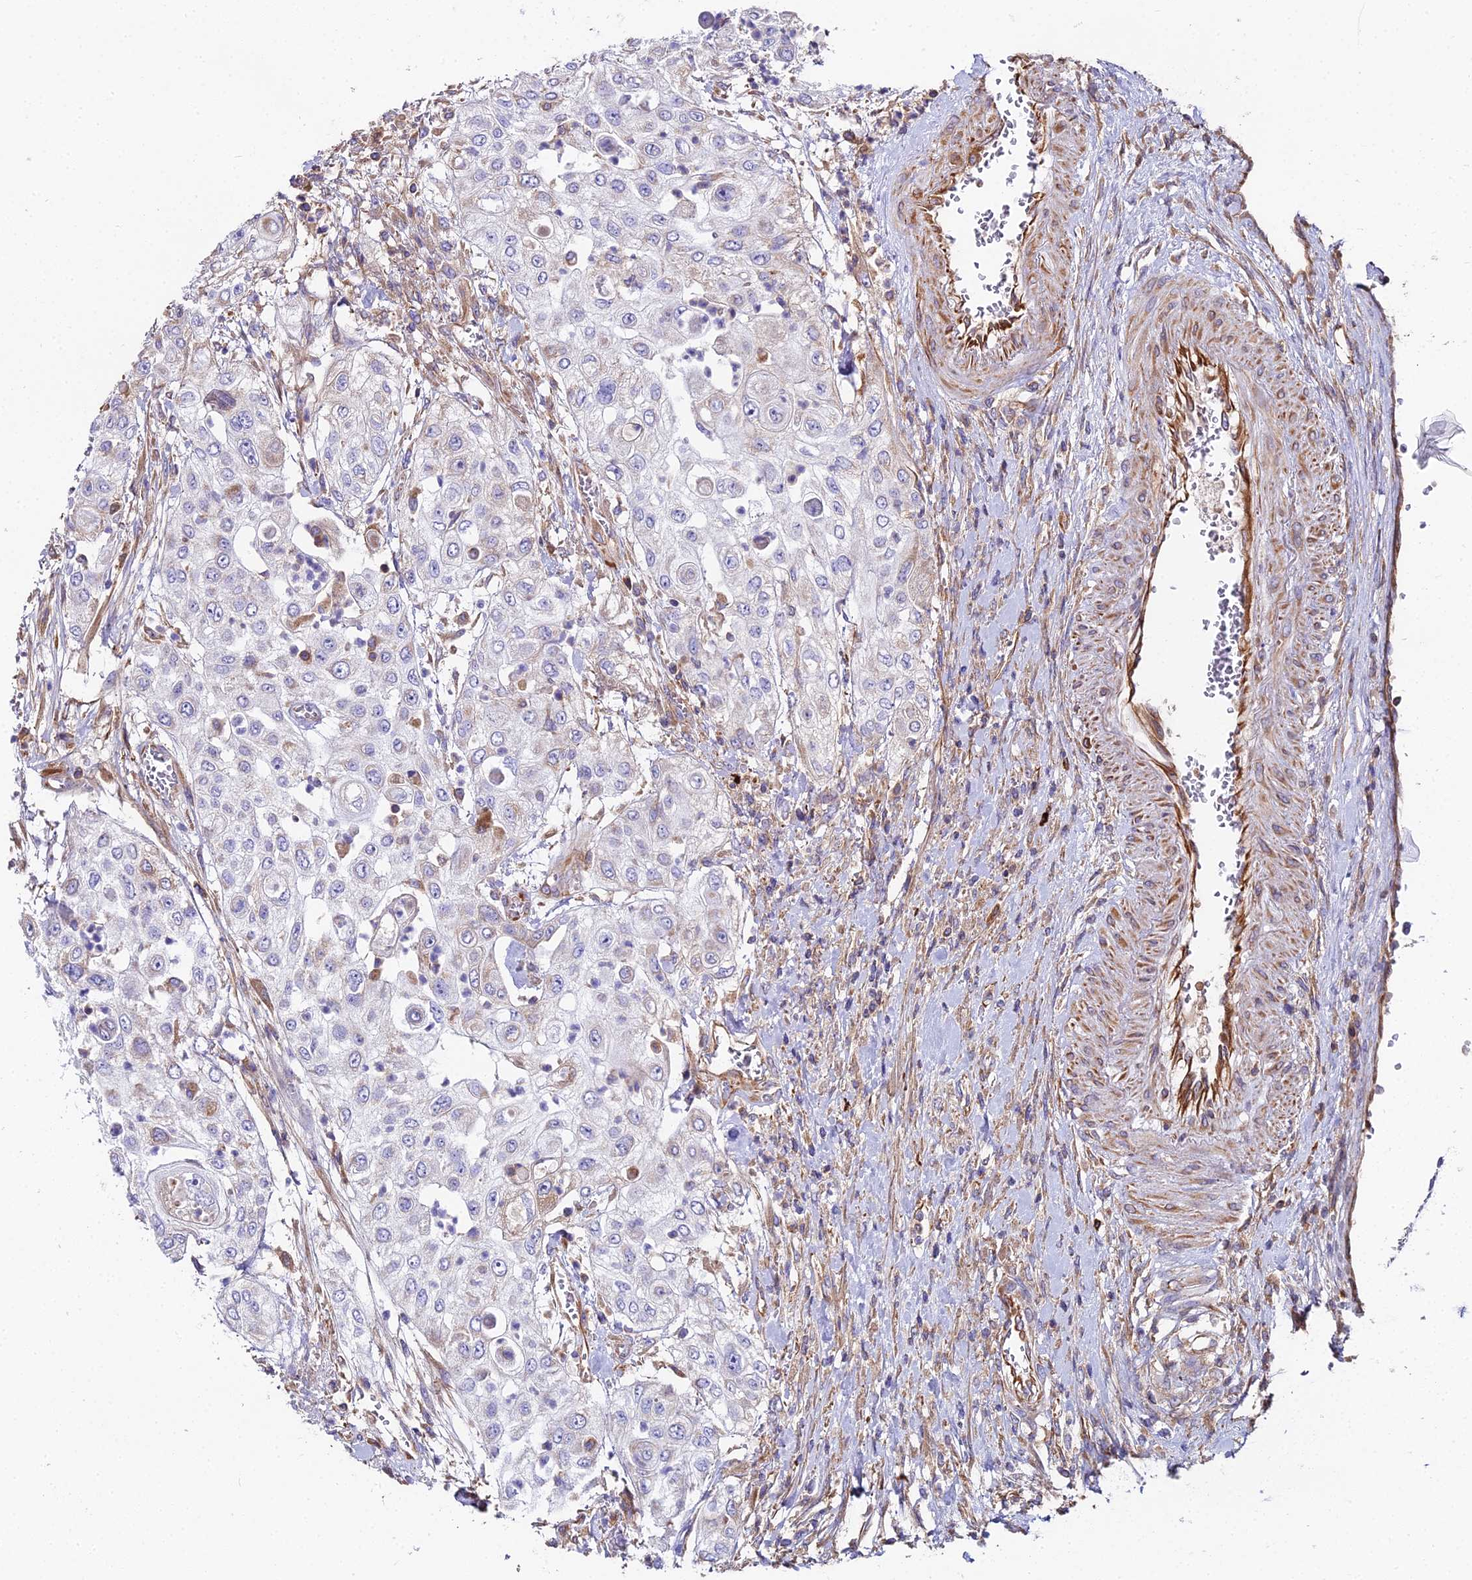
{"staining": {"intensity": "negative", "quantity": "none", "location": "none"}, "tissue": "urothelial cancer", "cell_type": "Tumor cells", "image_type": "cancer", "snomed": [{"axis": "morphology", "description": "Urothelial carcinoma, High grade"}, {"axis": "topography", "description": "Urinary bladder"}], "caption": "Human urothelial carcinoma (high-grade) stained for a protein using IHC displays no positivity in tumor cells.", "gene": "BEX4", "patient": {"sex": "female", "age": 79}}